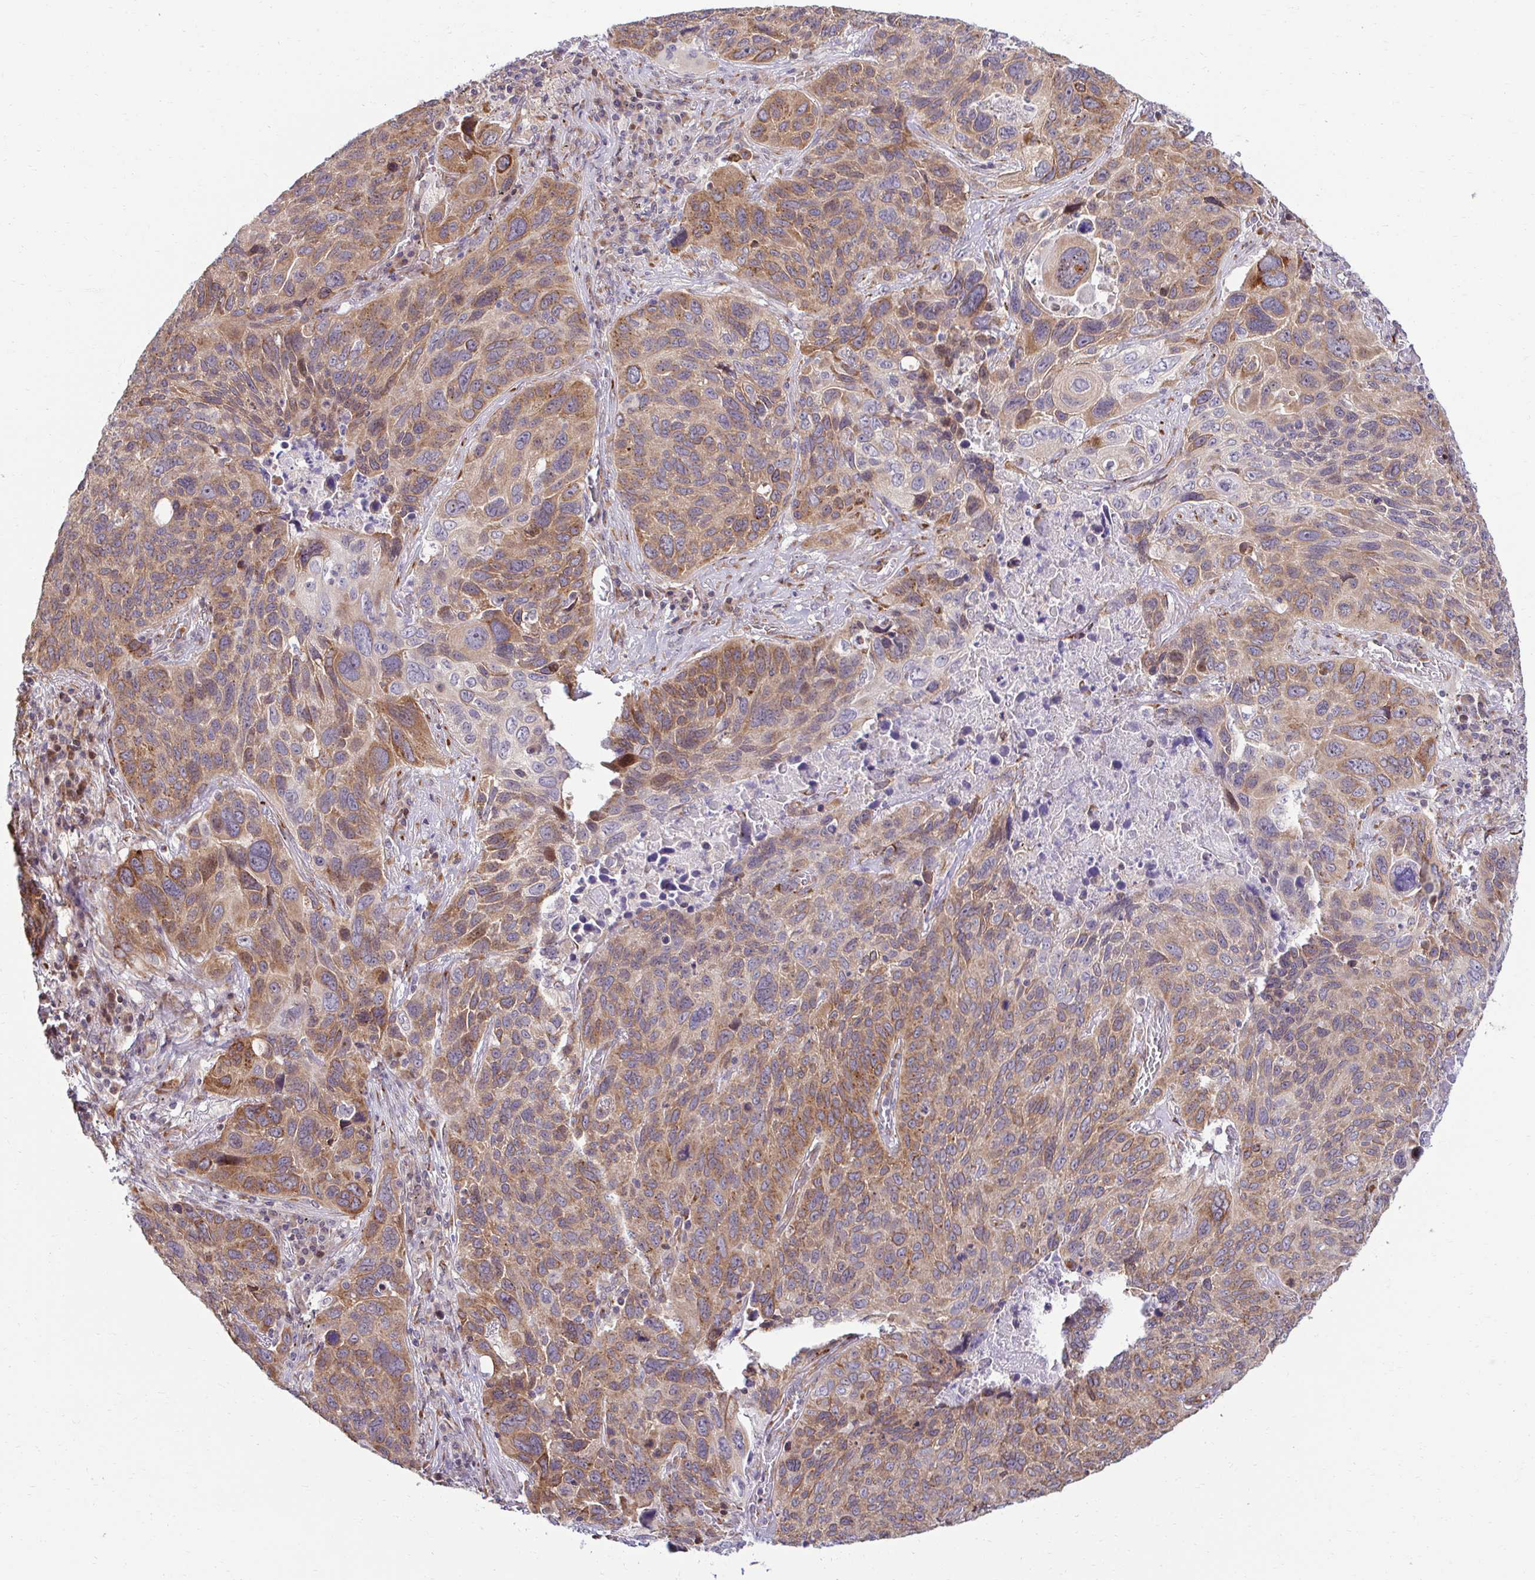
{"staining": {"intensity": "moderate", "quantity": ">75%", "location": "cytoplasmic/membranous"}, "tissue": "lung cancer", "cell_type": "Tumor cells", "image_type": "cancer", "snomed": [{"axis": "morphology", "description": "Squamous cell carcinoma, NOS"}, {"axis": "topography", "description": "Lung"}], "caption": "This image exhibits immunohistochemistry staining of lung squamous cell carcinoma, with medium moderate cytoplasmic/membranous positivity in approximately >75% of tumor cells.", "gene": "HPS1", "patient": {"sex": "male", "age": 68}}